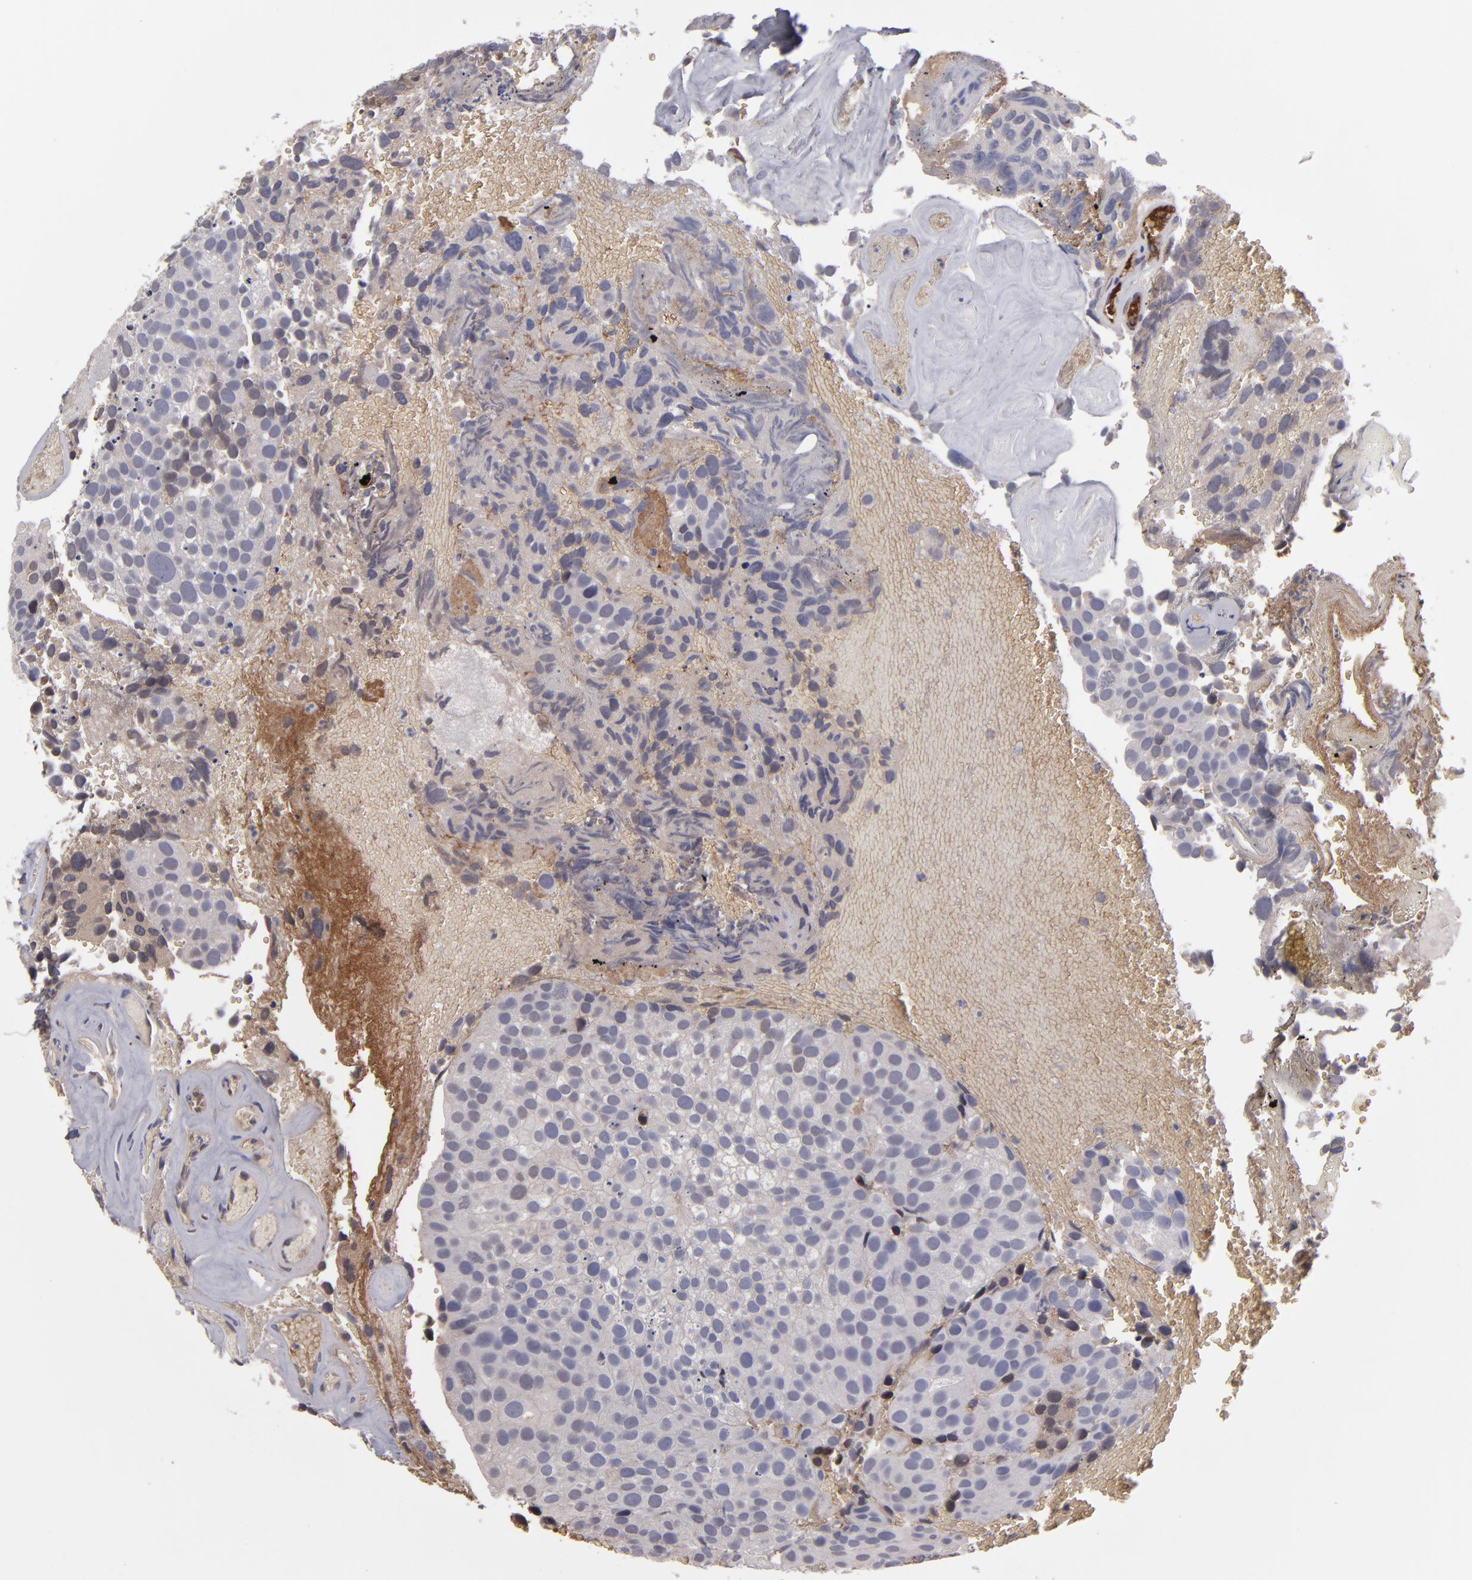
{"staining": {"intensity": "negative", "quantity": "none", "location": "none"}, "tissue": "urothelial cancer", "cell_type": "Tumor cells", "image_type": "cancer", "snomed": [{"axis": "morphology", "description": "Urothelial carcinoma, High grade"}, {"axis": "topography", "description": "Urinary bladder"}], "caption": "Tumor cells are negative for protein expression in human urothelial carcinoma (high-grade). The staining was performed using DAB (3,3'-diaminobenzidine) to visualize the protein expression in brown, while the nuclei were stained in blue with hematoxylin (Magnification: 20x).", "gene": "ITIH4", "patient": {"sex": "male", "age": 72}}